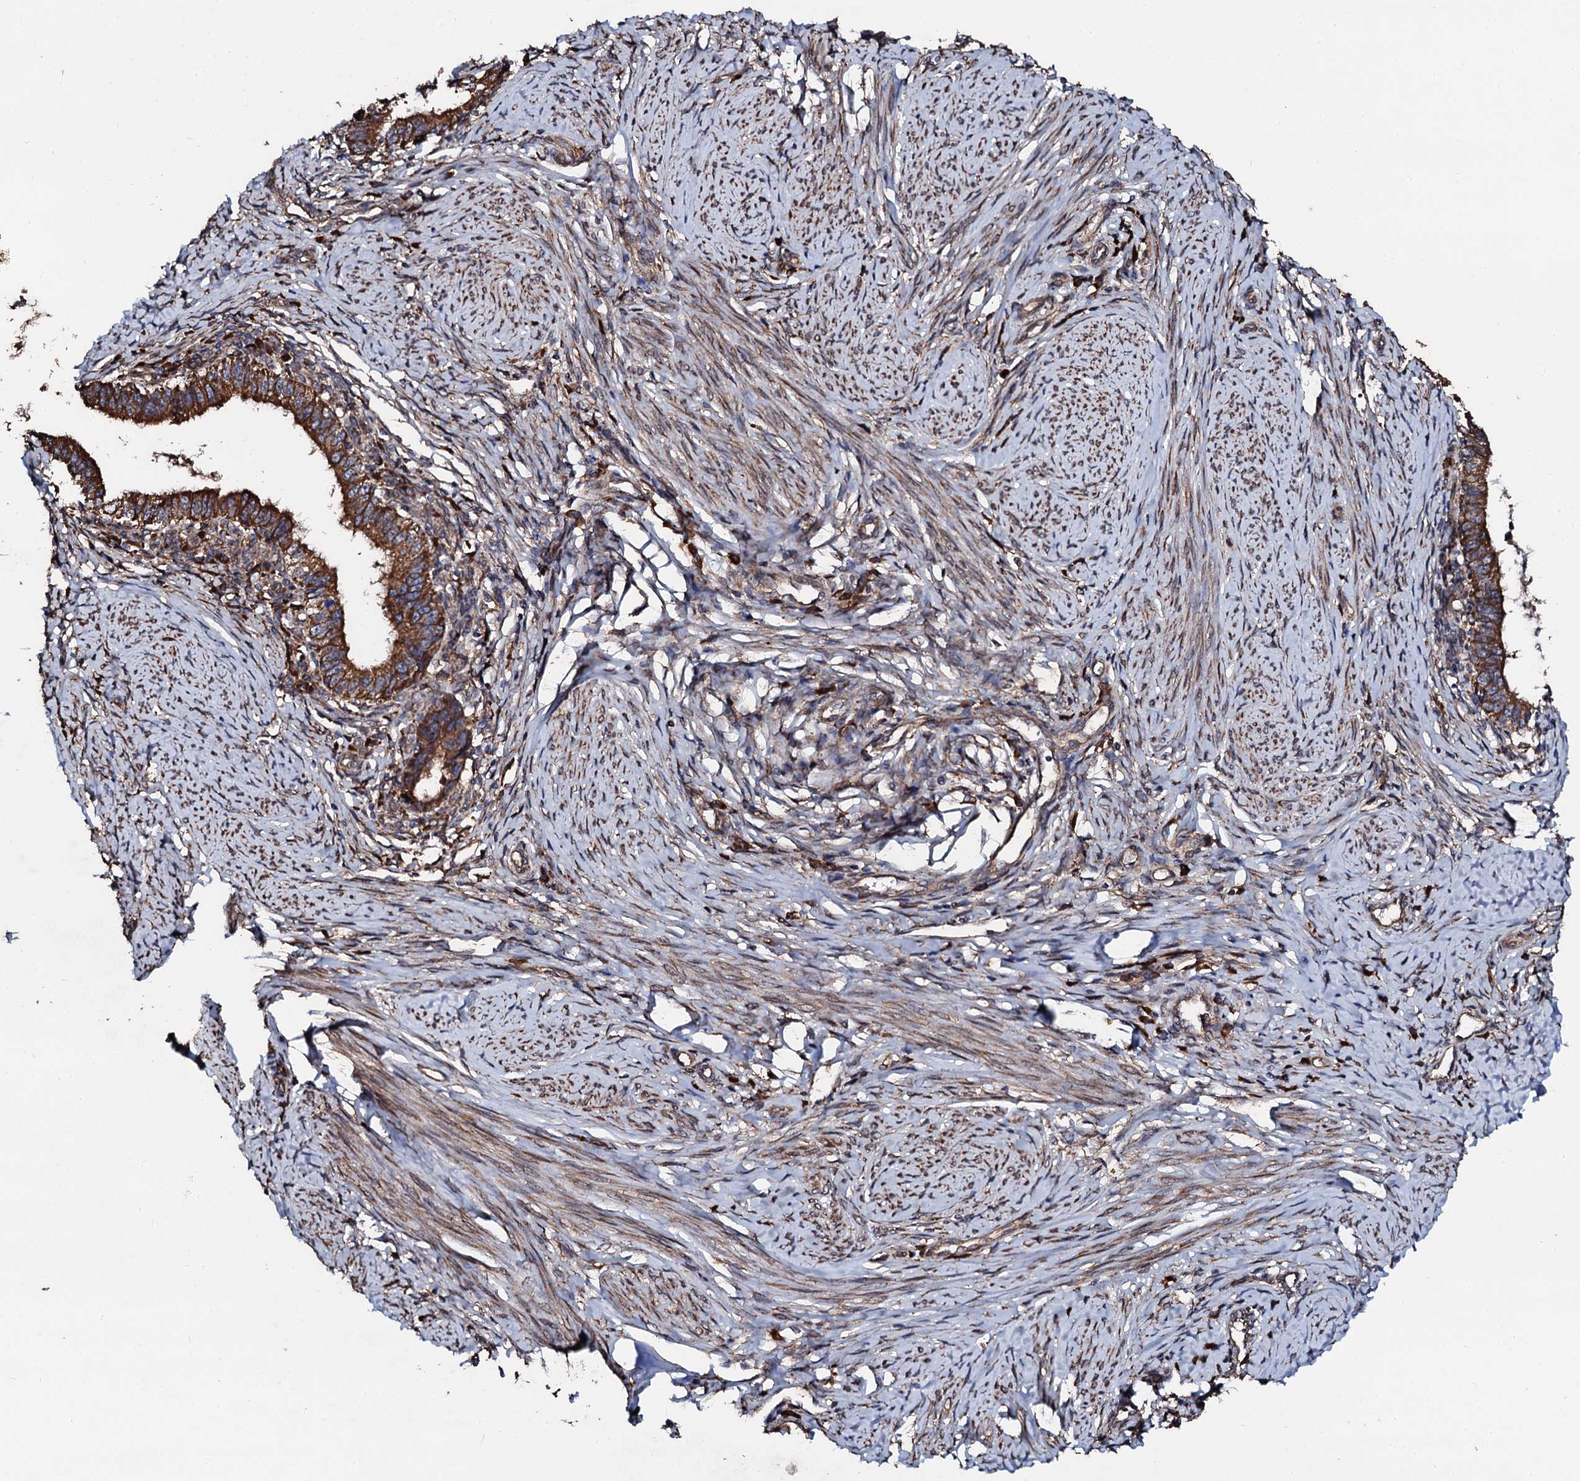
{"staining": {"intensity": "strong", "quantity": ">75%", "location": "cytoplasmic/membranous"}, "tissue": "cervical cancer", "cell_type": "Tumor cells", "image_type": "cancer", "snomed": [{"axis": "morphology", "description": "Adenocarcinoma, NOS"}, {"axis": "topography", "description": "Cervix"}], "caption": "Protein staining by immunohistochemistry (IHC) demonstrates strong cytoplasmic/membranous staining in about >75% of tumor cells in cervical cancer (adenocarcinoma).", "gene": "CKAP5", "patient": {"sex": "female", "age": 36}}